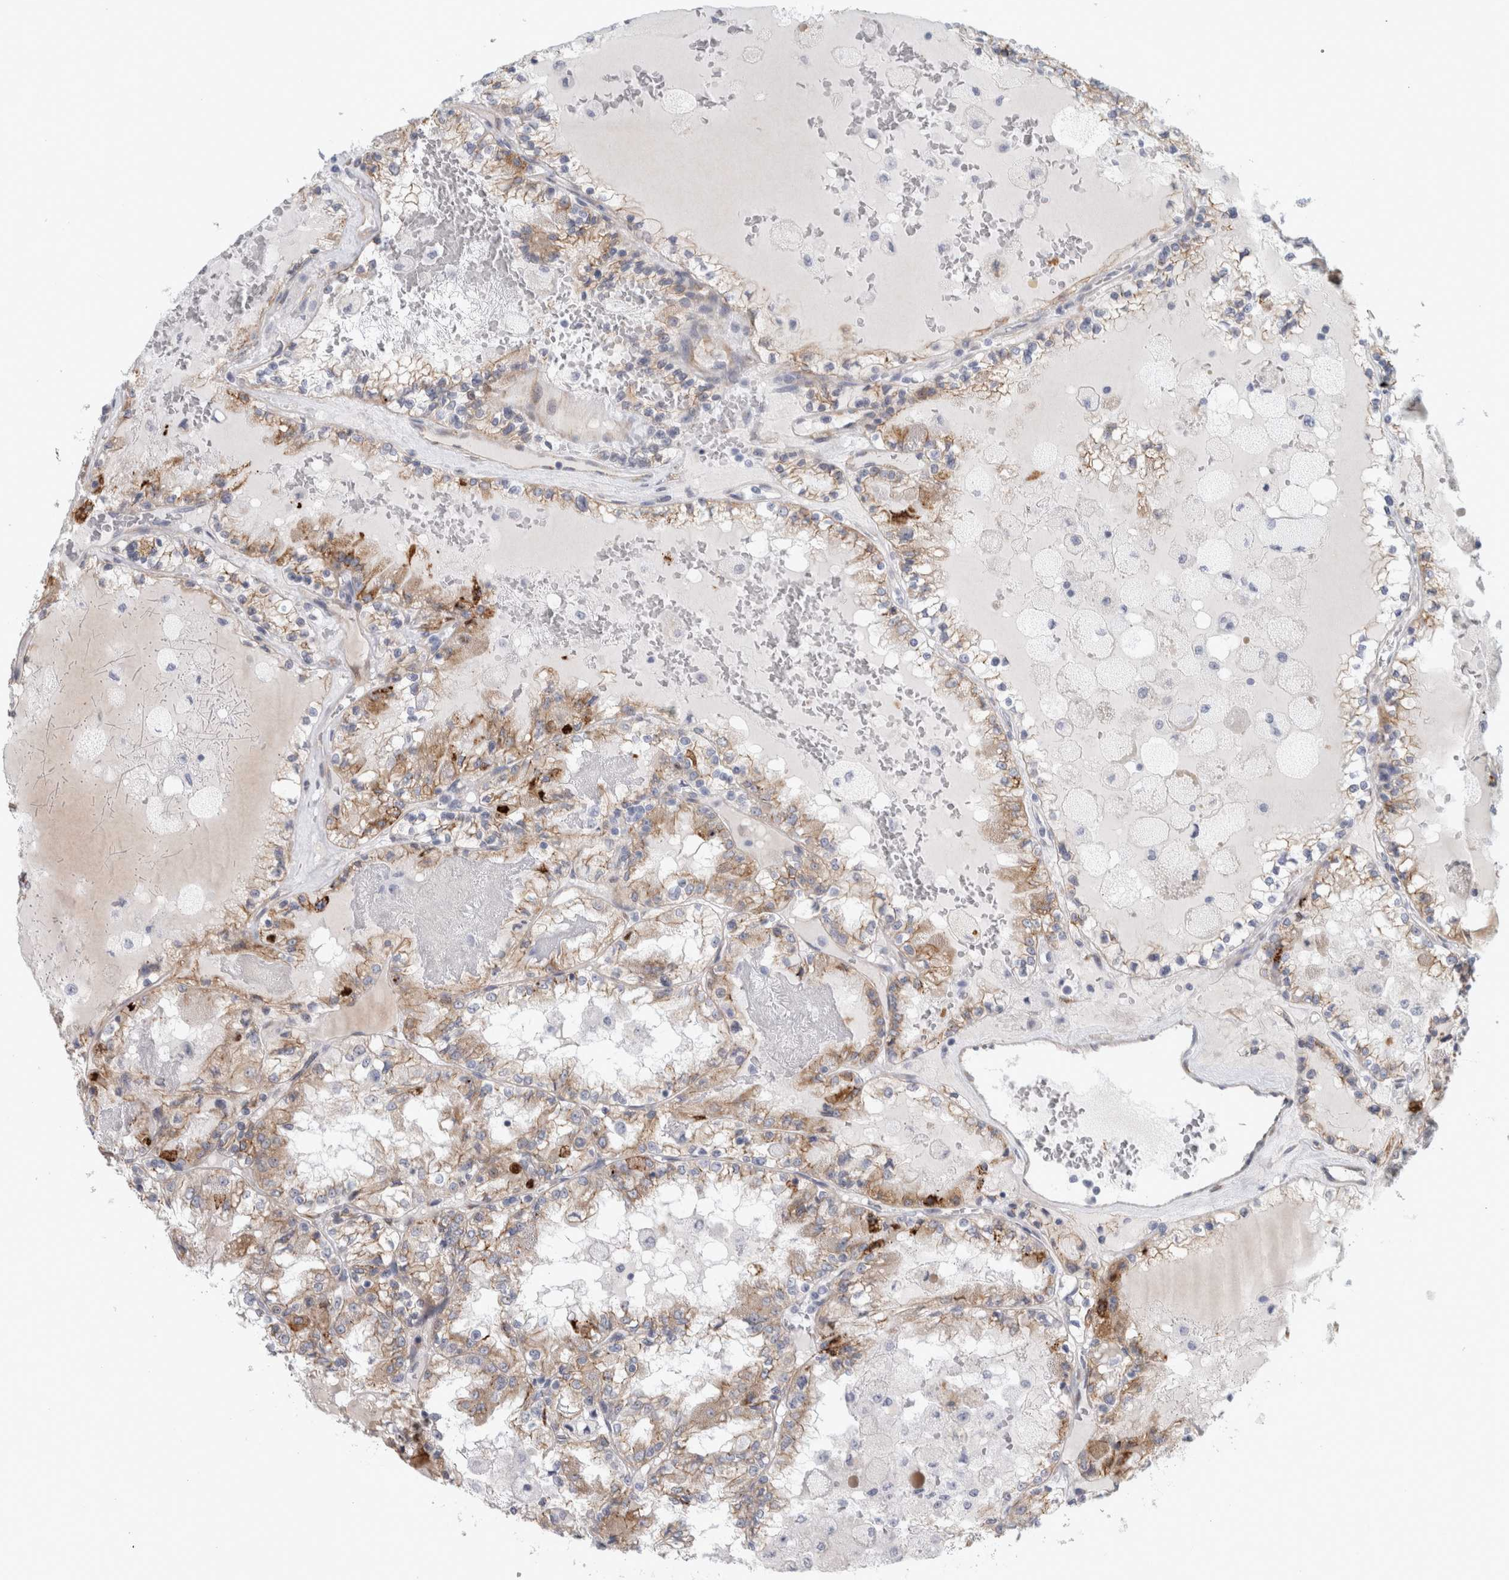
{"staining": {"intensity": "moderate", "quantity": "25%-75%", "location": "cytoplasmic/membranous"}, "tissue": "renal cancer", "cell_type": "Tumor cells", "image_type": "cancer", "snomed": [{"axis": "morphology", "description": "Adenocarcinoma, NOS"}, {"axis": "topography", "description": "Kidney"}], "caption": "This image demonstrates renal adenocarcinoma stained with IHC to label a protein in brown. The cytoplasmic/membranous of tumor cells show moderate positivity for the protein. Nuclei are counter-stained blue.", "gene": "B3GNT3", "patient": {"sex": "female", "age": 56}}